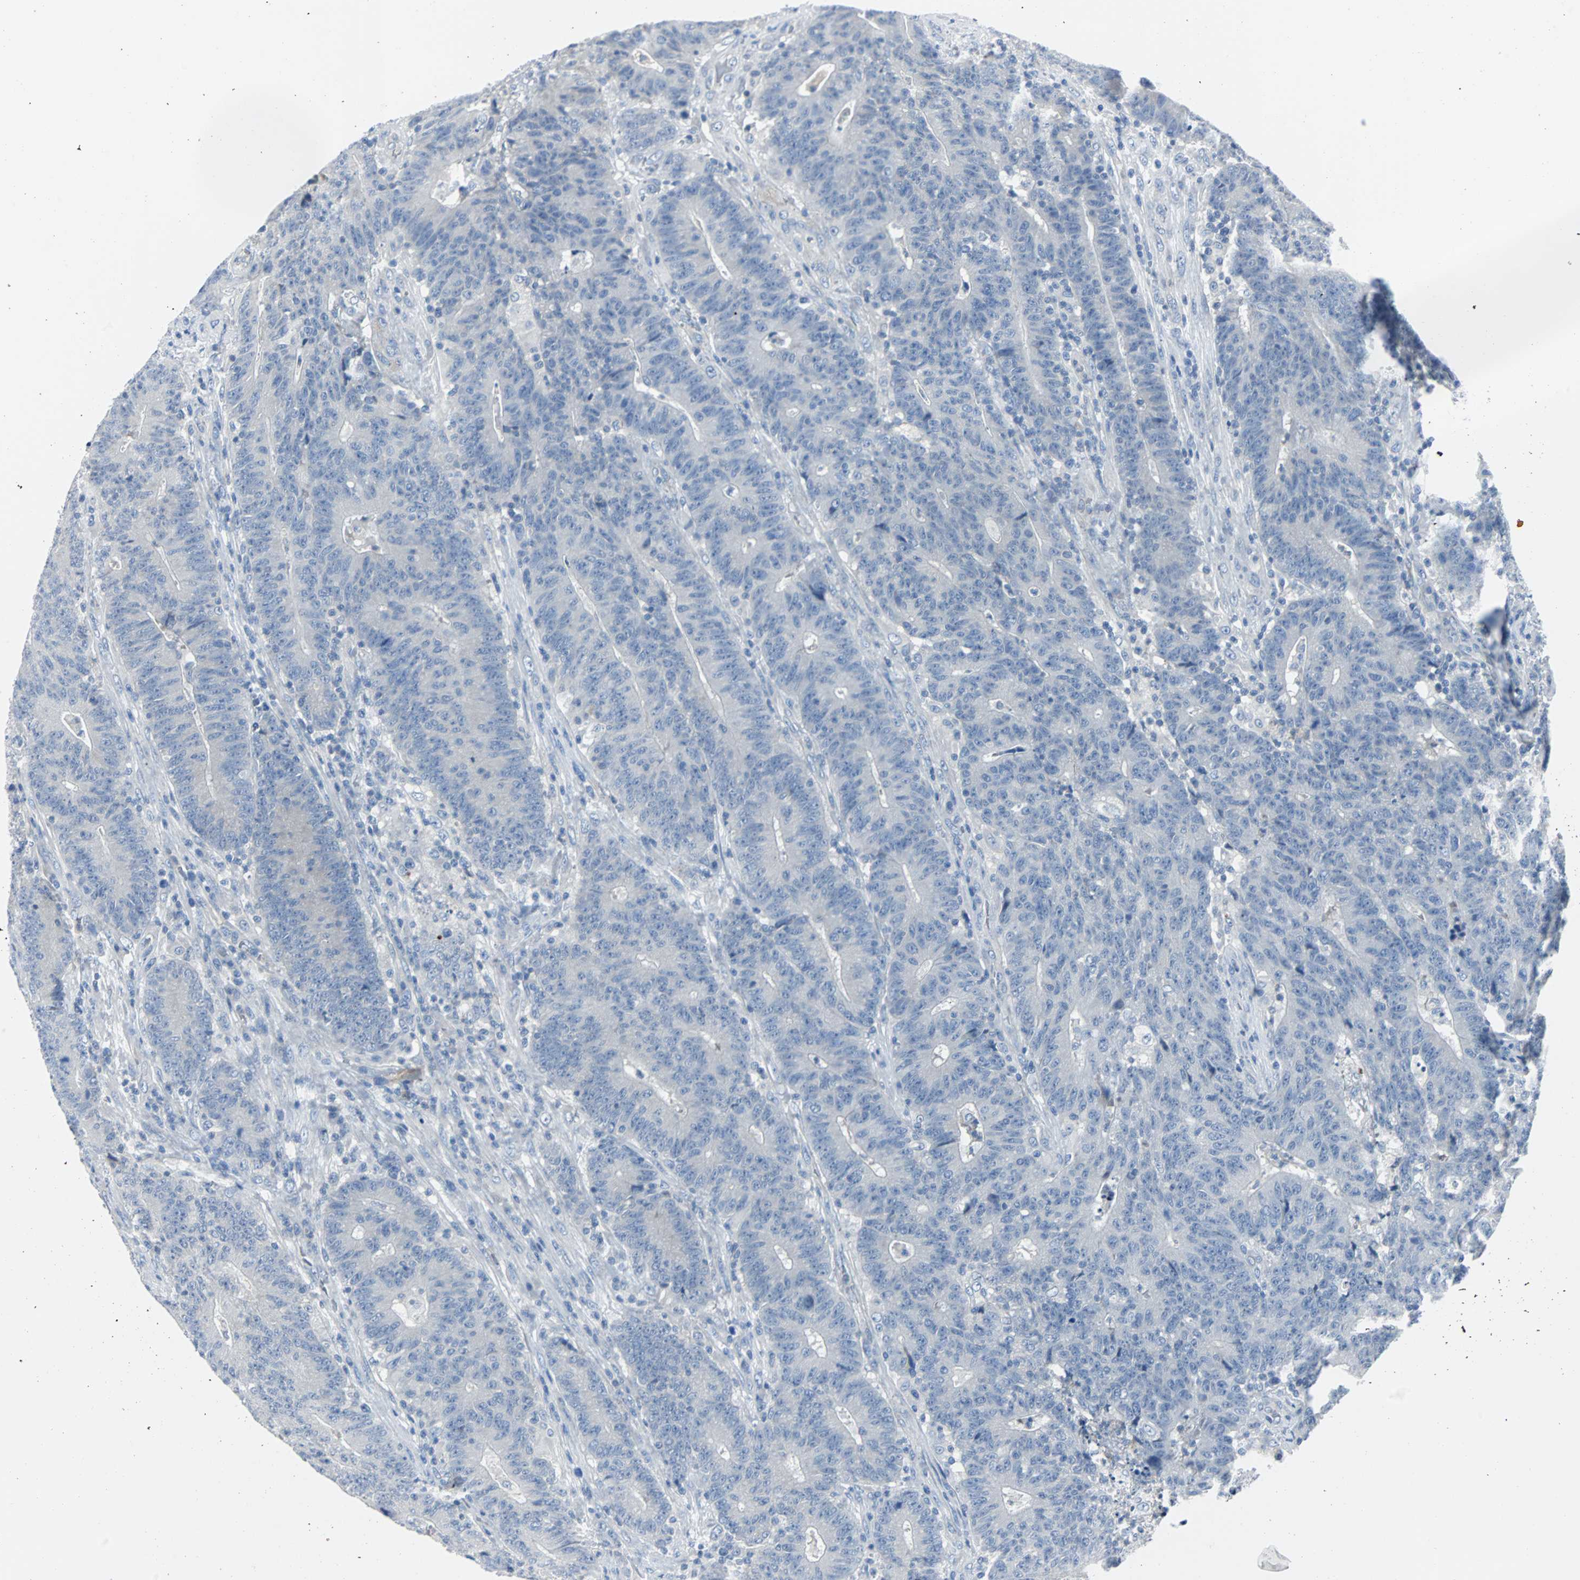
{"staining": {"intensity": "negative", "quantity": "none", "location": "none"}, "tissue": "colorectal cancer", "cell_type": "Tumor cells", "image_type": "cancer", "snomed": [{"axis": "morphology", "description": "Normal tissue, NOS"}, {"axis": "morphology", "description": "Adenocarcinoma, NOS"}, {"axis": "topography", "description": "Colon"}], "caption": "High magnification brightfield microscopy of colorectal cancer stained with DAB (3,3'-diaminobenzidine) (brown) and counterstained with hematoxylin (blue): tumor cells show no significant expression. Brightfield microscopy of IHC stained with DAB (brown) and hematoxylin (blue), captured at high magnification.", "gene": "RASA1", "patient": {"sex": "female", "age": 75}}